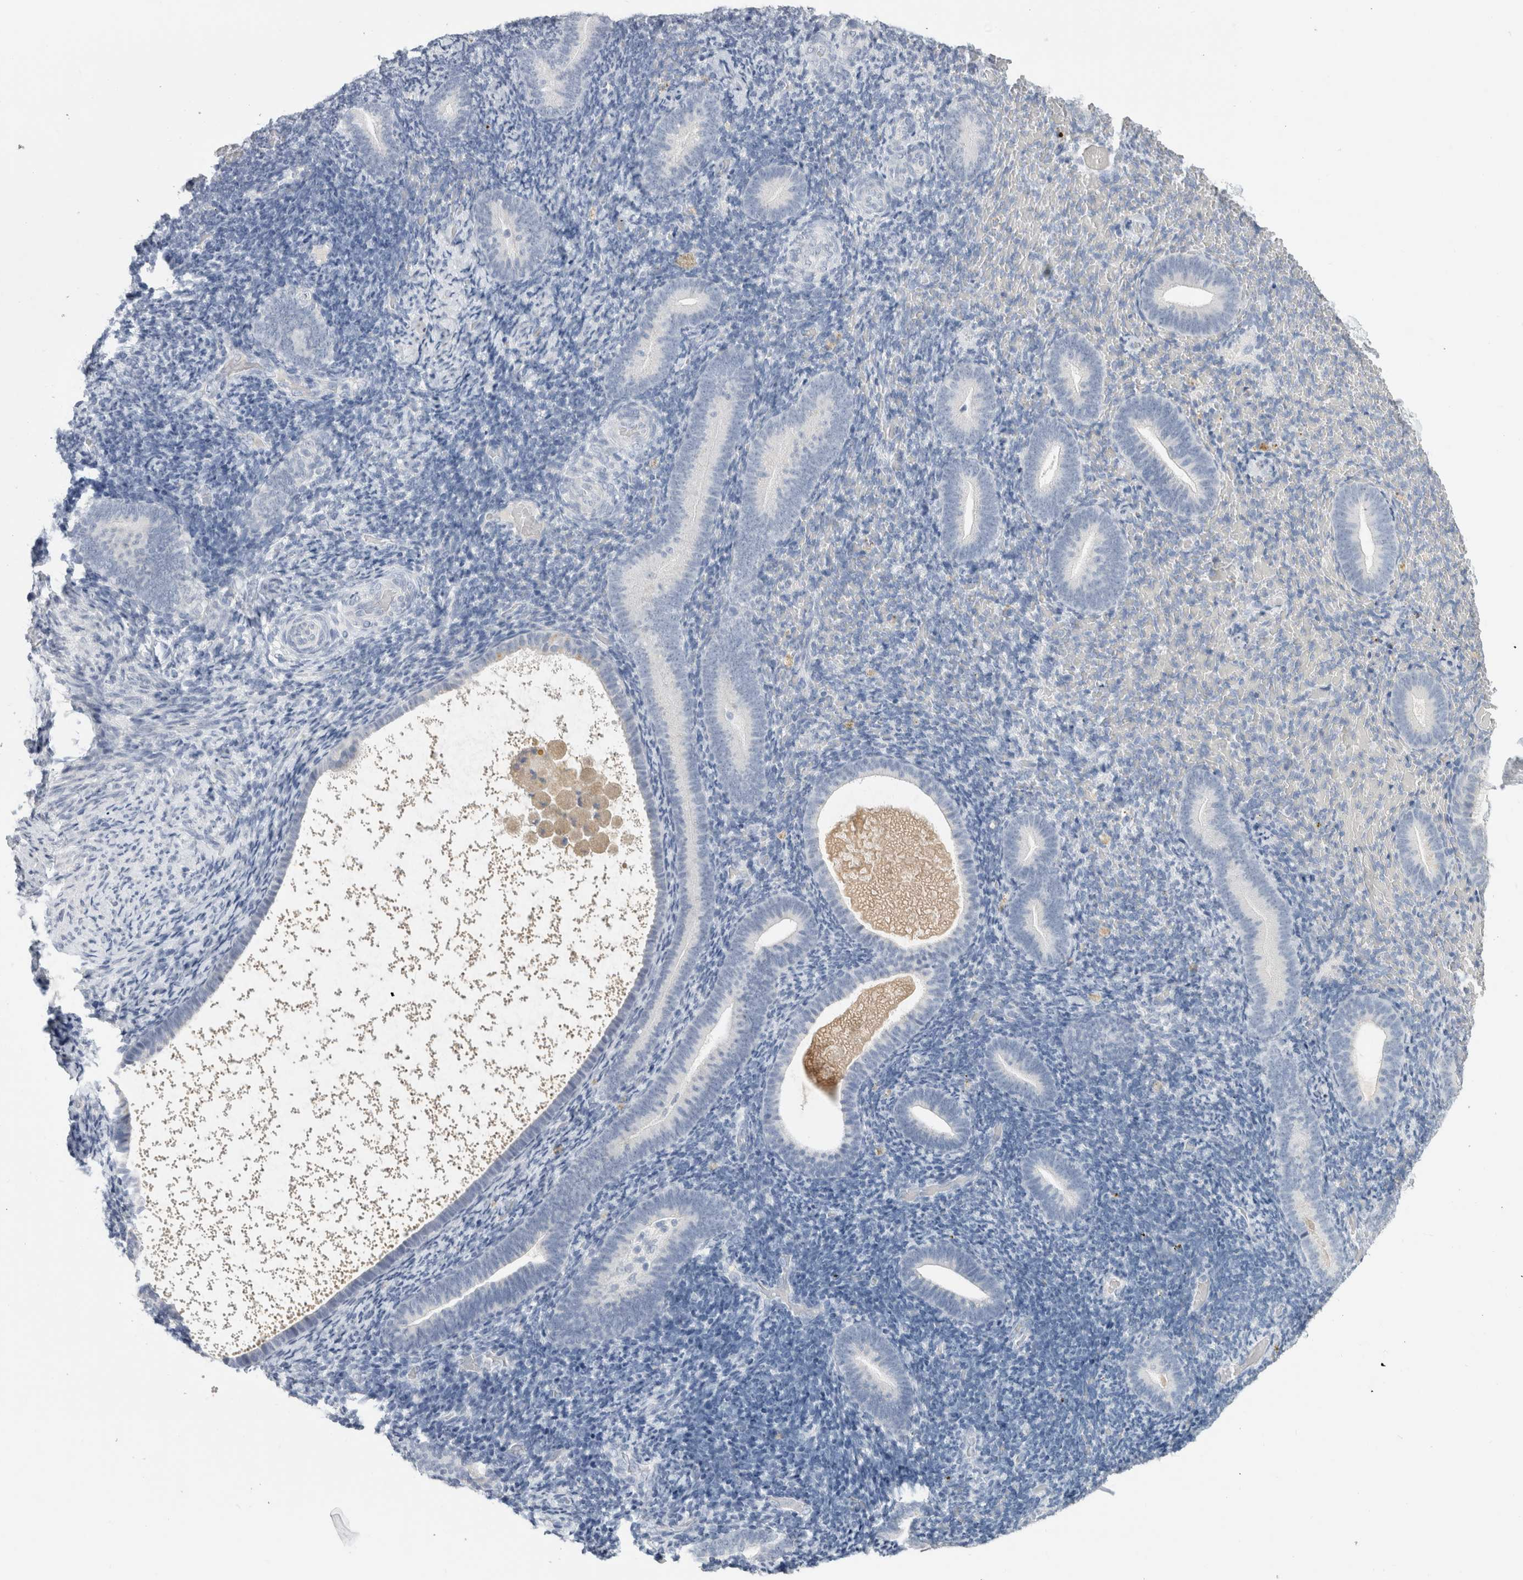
{"staining": {"intensity": "negative", "quantity": "none", "location": "none"}, "tissue": "endometrium", "cell_type": "Cells in endometrial stroma", "image_type": "normal", "snomed": [{"axis": "morphology", "description": "Normal tissue, NOS"}, {"axis": "topography", "description": "Endometrium"}], "caption": "IHC micrograph of benign human endometrium stained for a protein (brown), which shows no staining in cells in endometrial stroma. (IHC, brightfield microscopy, high magnification).", "gene": "BCAN", "patient": {"sex": "female", "age": 51}}